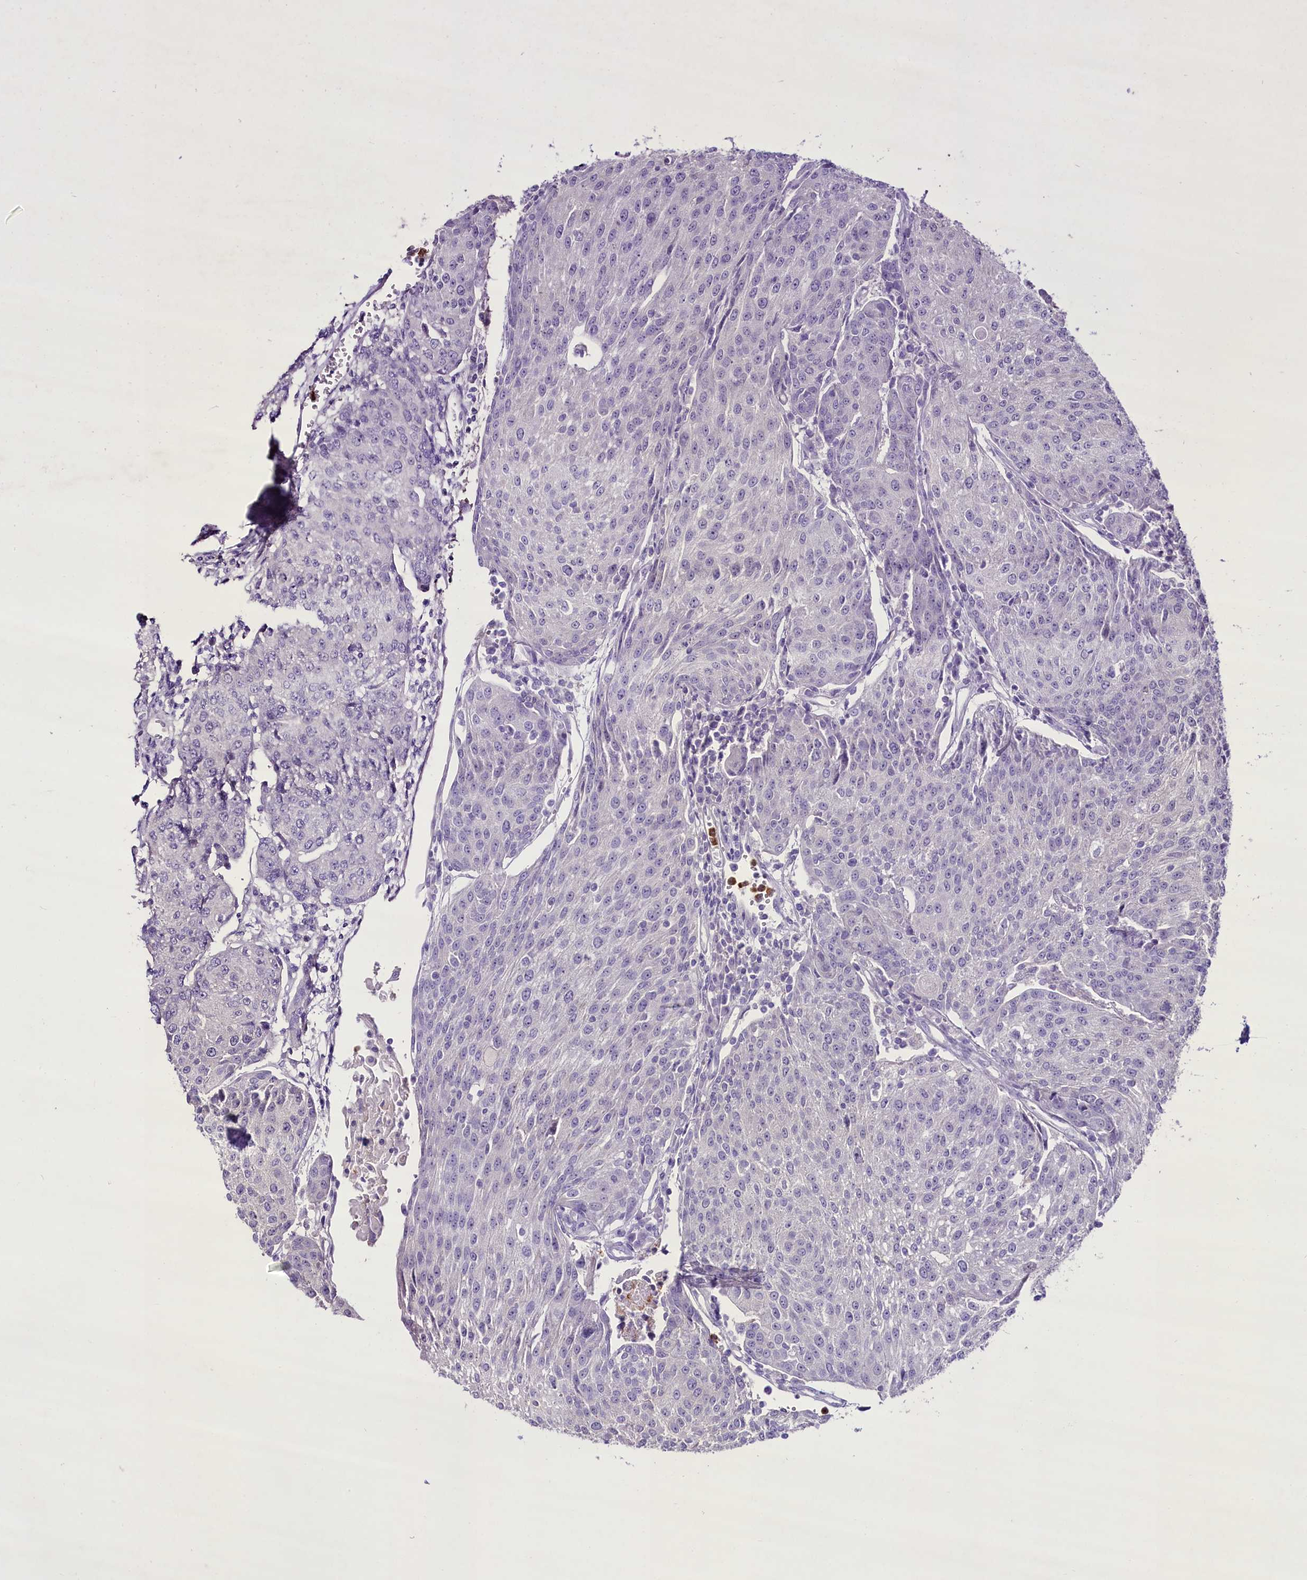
{"staining": {"intensity": "negative", "quantity": "none", "location": "none"}, "tissue": "urothelial cancer", "cell_type": "Tumor cells", "image_type": "cancer", "snomed": [{"axis": "morphology", "description": "Urothelial carcinoma, High grade"}, {"axis": "topography", "description": "Urinary bladder"}], "caption": "Immunohistochemistry image of human urothelial carcinoma (high-grade) stained for a protein (brown), which reveals no positivity in tumor cells.", "gene": "FAM209B", "patient": {"sex": "female", "age": 85}}